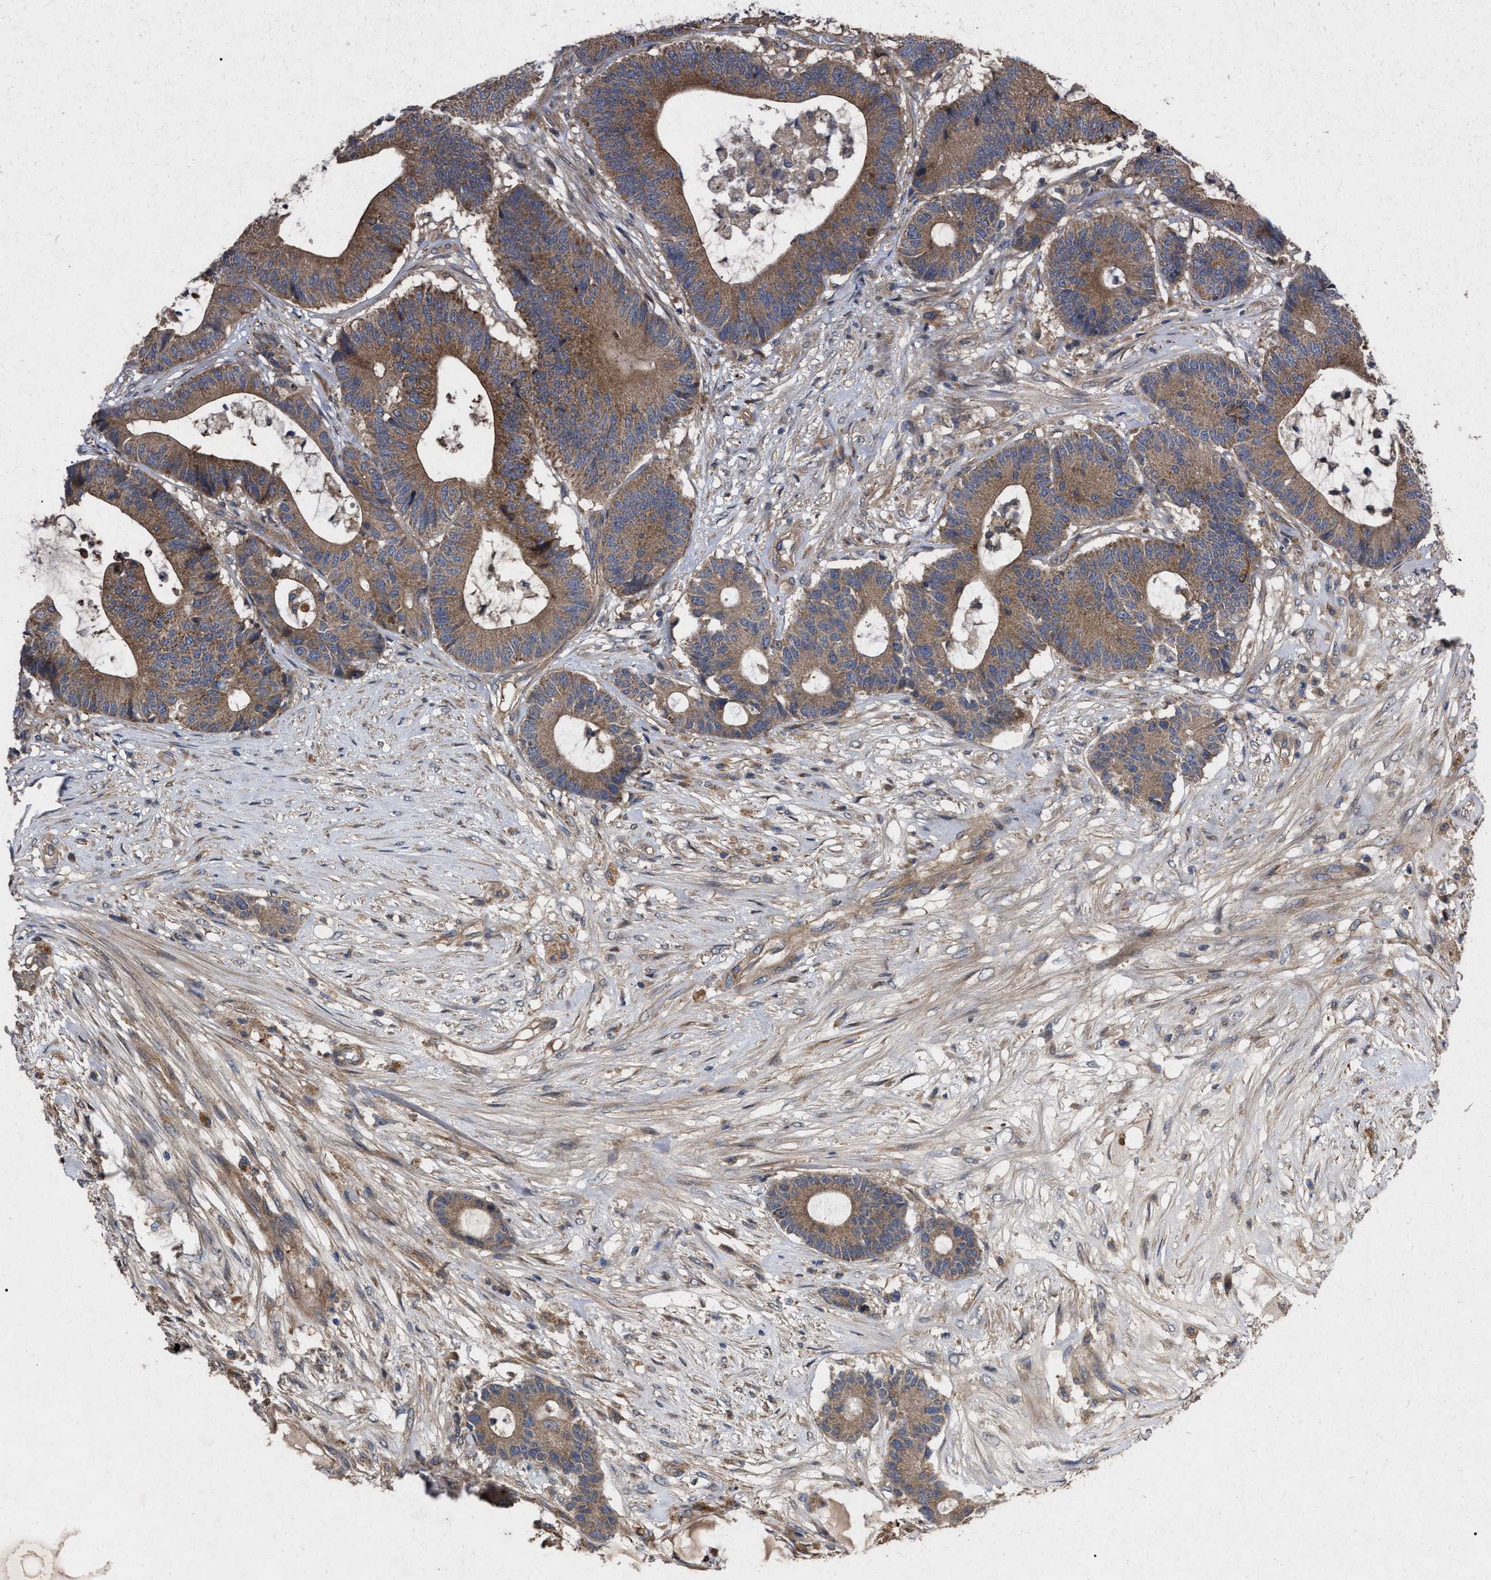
{"staining": {"intensity": "moderate", "quantity": ">75%", "location": "cytoplasmic/membranous"}, "tissue": "colorectal cancer", "cell_type": "Tumor cells", "image_type": "cancer", "snomed": [{"axis": "morphology", "description": "Adenocarcinoma, NOS"}, {"axis": "topography", "description": "Colon"}], "caption": "Tumor cells show medium levels of moderate cytoplasmic/membranous positivity in approximately >75% of cells in colorectal cancer.", "gene": "CDKN2C", "patient": {"sex": "female", "age": 84}}